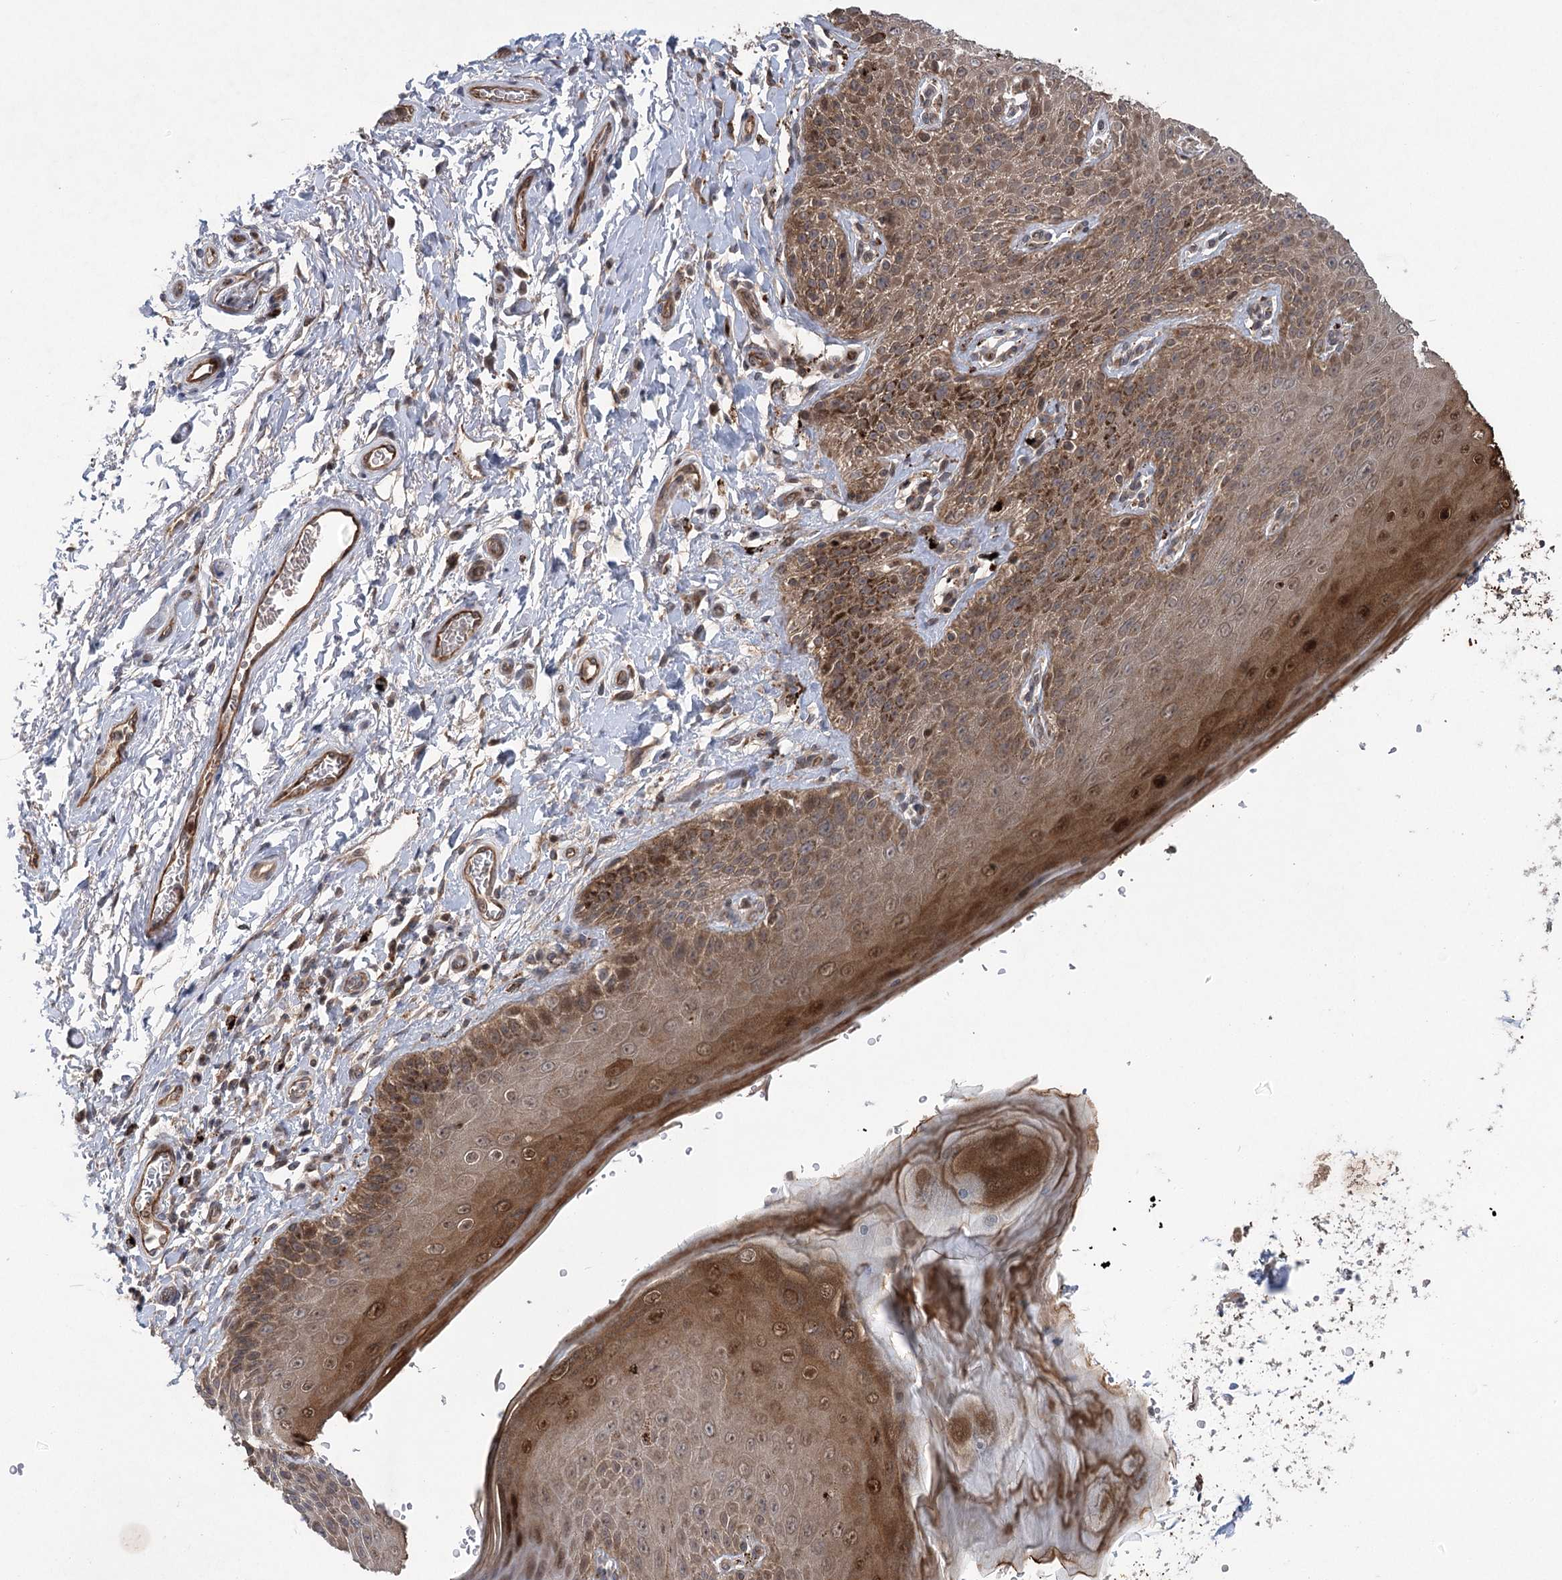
{"staining": {"intensity": "moderate", "quantity": ">75%", "location": "cytoplasmic/membranous,nuclear"}, "tissue": "skin", "cell_type": "Epidermal cells", "image_type": "normal", "snomed": [{"axis": "morphology", "description": "Normal tissue, NOS"}, {"axis": "topography", "description": "Anal"}], "caption": "An image of human skin stained for a protein shows moderate cytoplasmic/membranous,nuclear brown staining in epidermal cells.", "gene": "METTL24", "patient": {"sex": "male", "age": 44}}